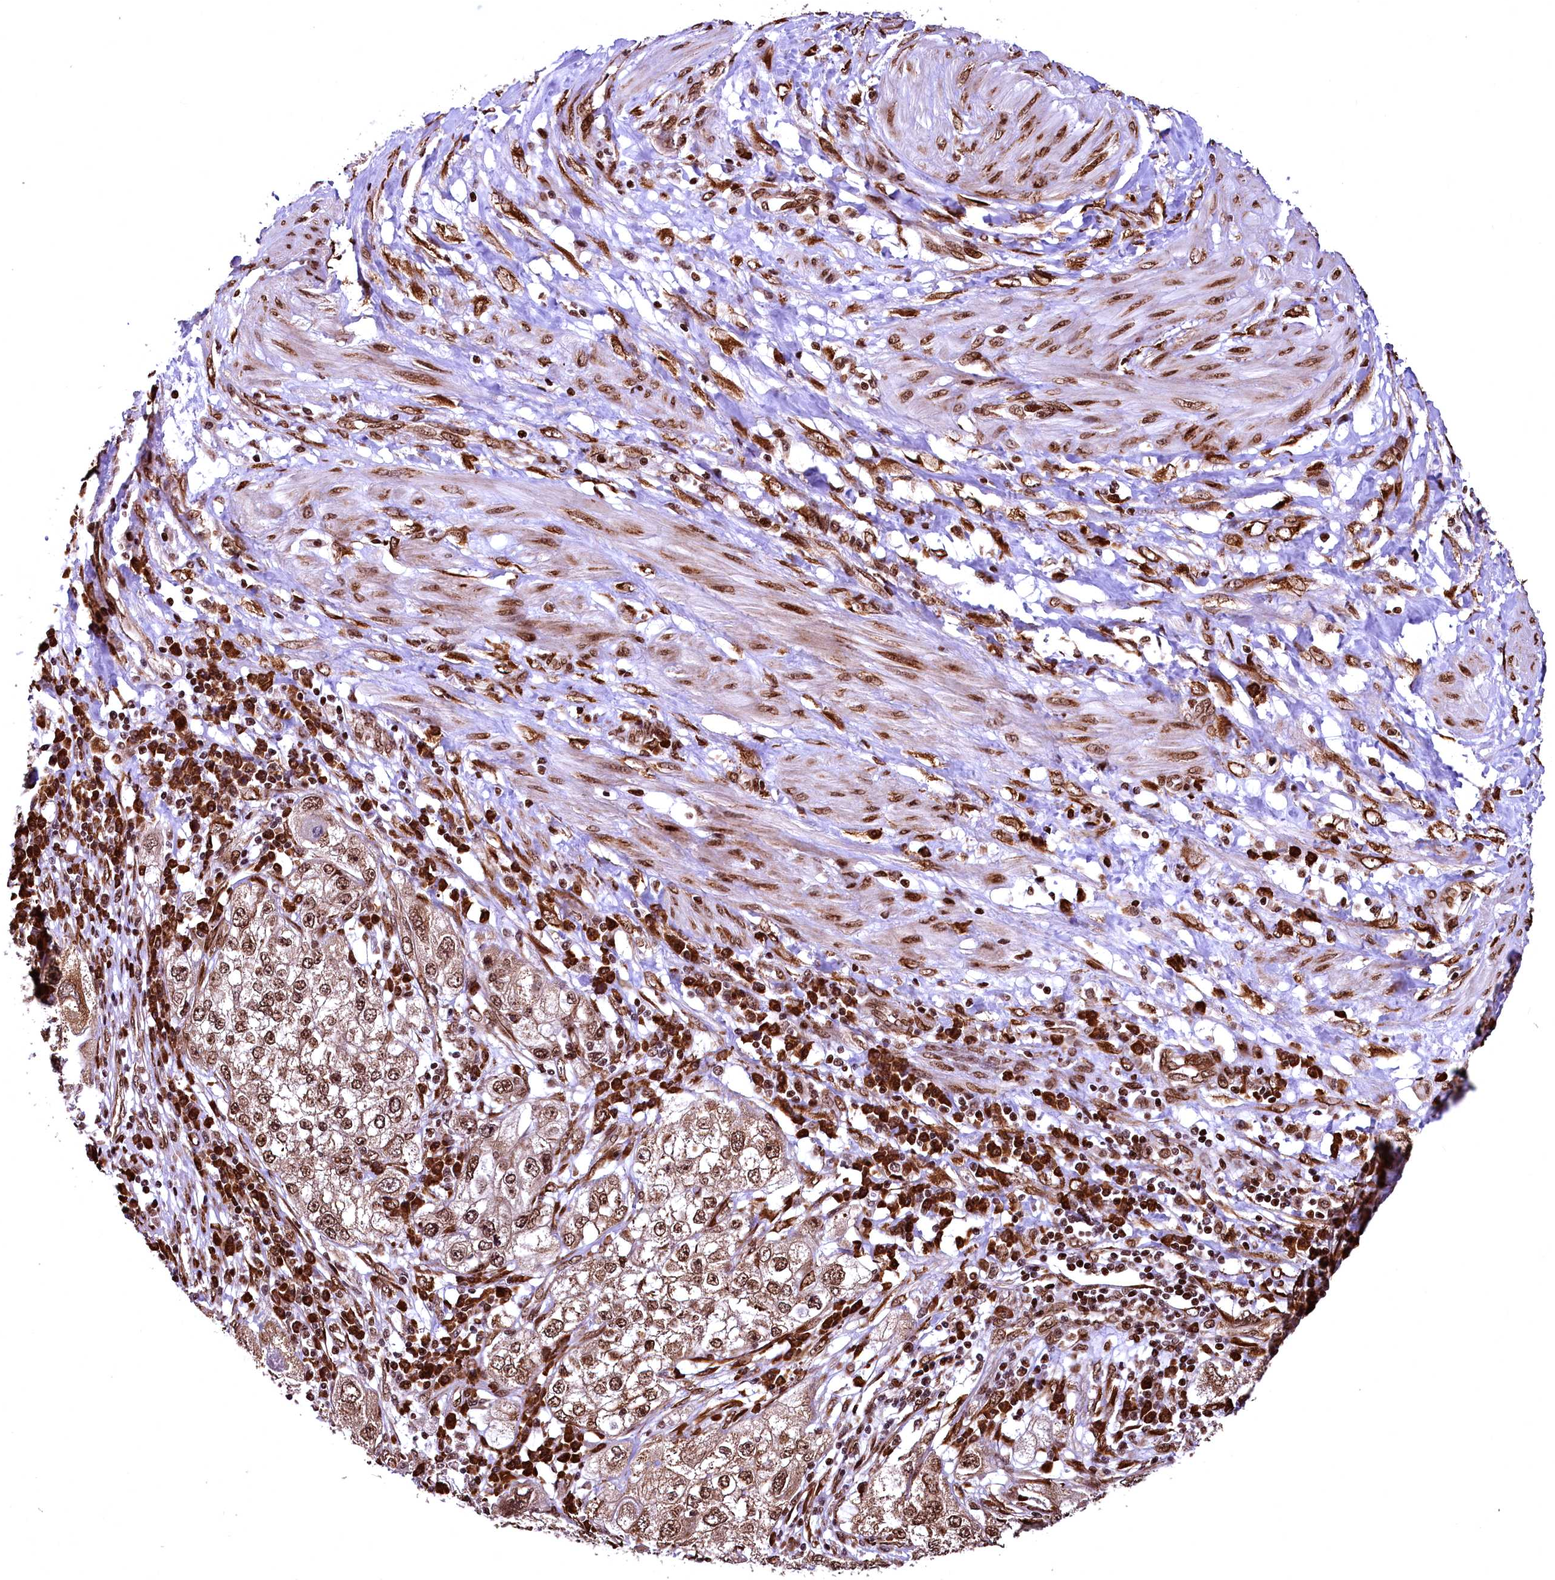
{"staining": {"intensity": "moderate", "quantity": ">75%", "location": "cytoplasmic/membranous,nuclear"}, "tissue": "endometrial cancer", "cell_type": "Tumor cells", "image_type": "cancer", "snomed": [{"axis": "morphology", "description": "Adenocarcinoma, NOS"}, {"axis": "topography", "description": "Endometrium"}], "caption": "Protein staining shows moderate cytoplasmic/membranous and nuclear expression in about >75% of tumor cells in endometrial cancer (adenocarcinoma). (DAB = brown stain, brightfield microscopy at high magnification).", "gene": "PDS5B", "patient": {"sex": "female", "age": 49}}